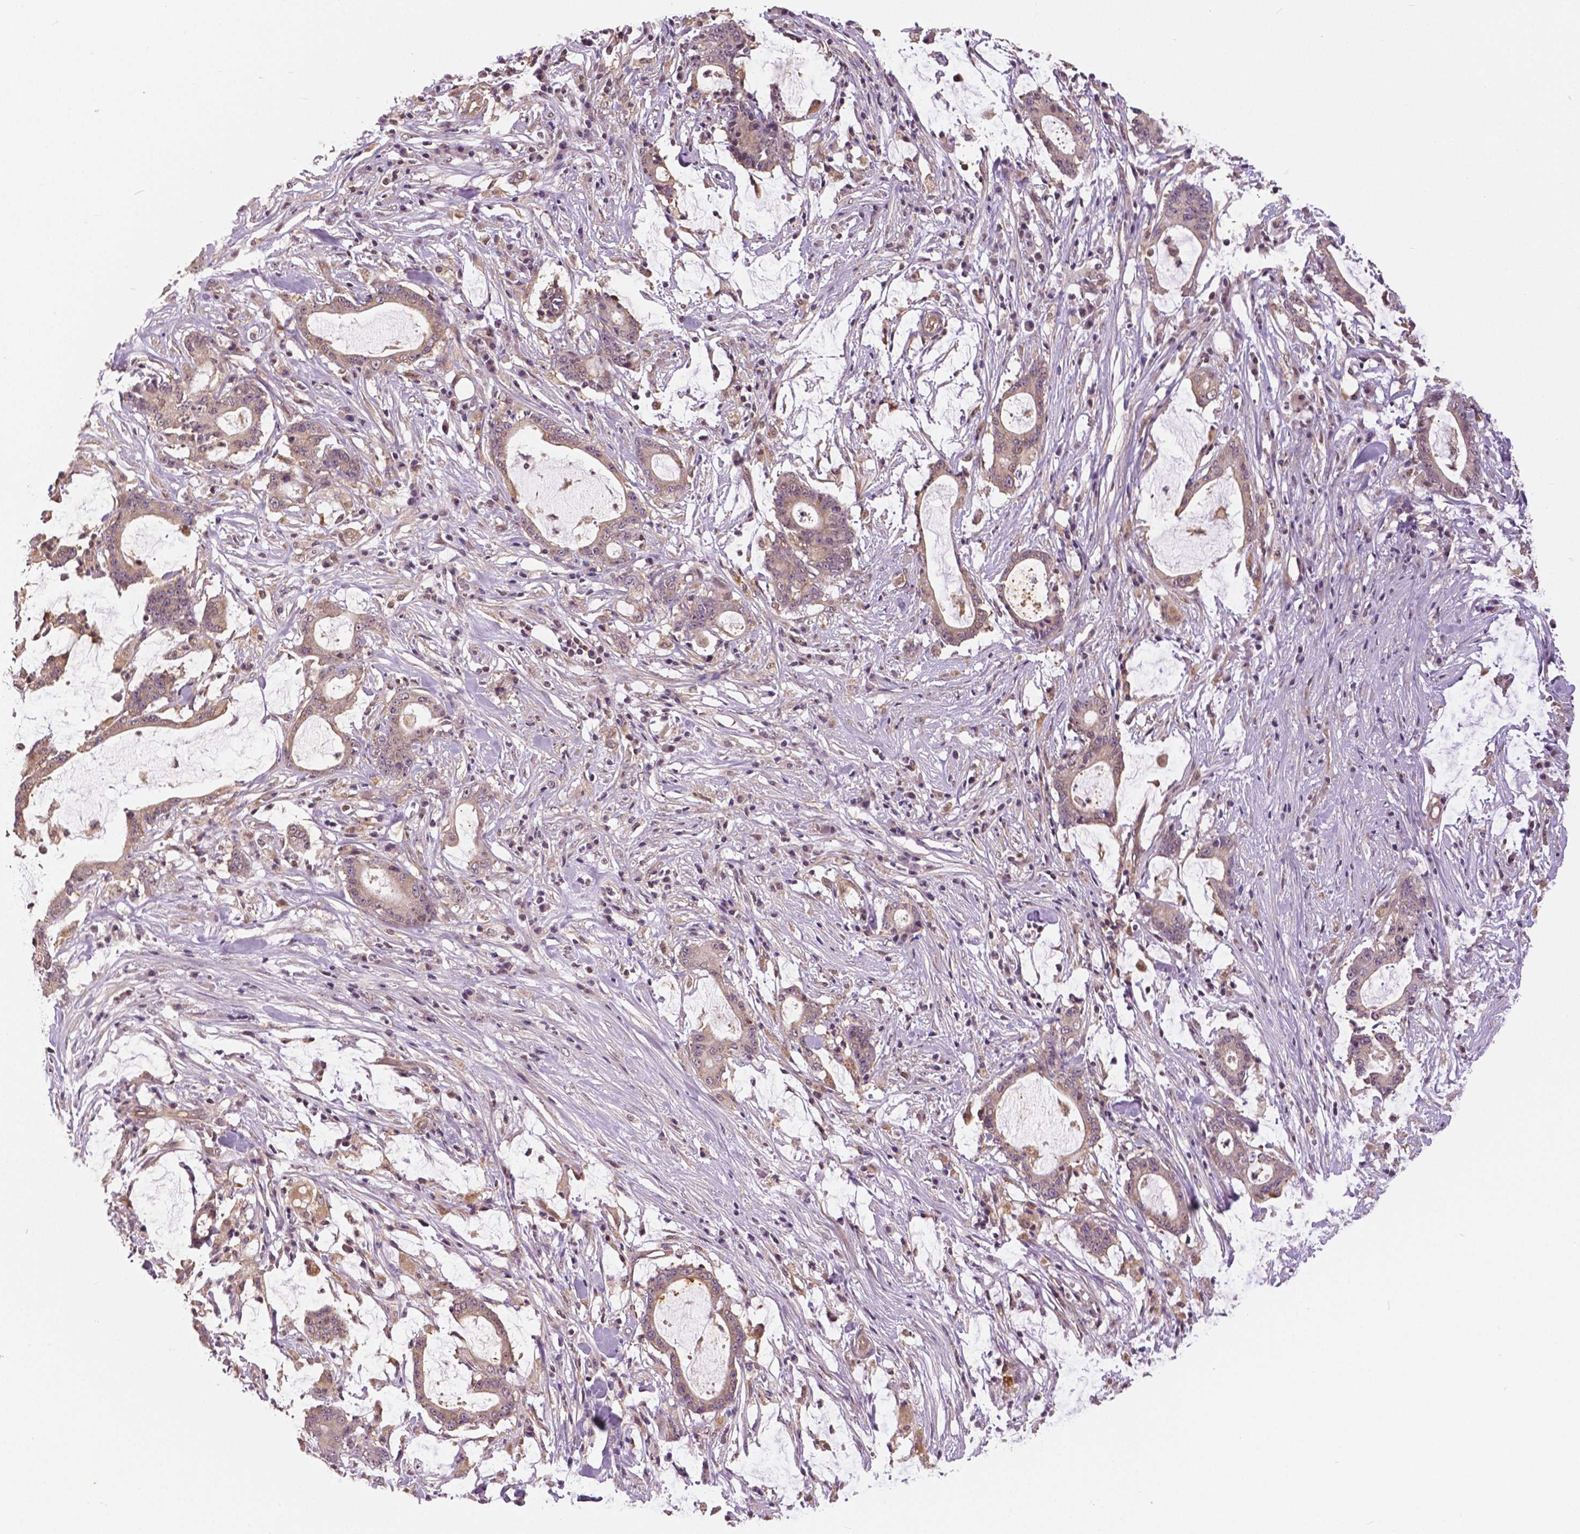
{"staining": {"intensity": "weak", "quantity": "25%-75%", "location": "cytoplasmic/membranous"}, "tissue": "stomach cancer", "cell_type": "Tumor cells", "image_type": "cancer", "snomed": [{"axis": "morphology", "description": "Adenocarcinoma, NOS"}, {"axis": "topography", "description": "Stomach, upper"}], "caption": "Protein positivity by immunohistochemistry (IHC) demonstrates weak cytoplasmic/membranous staining in about 25%-75% of tumor cells in stomach cancer. The staining was performed using DAB, with brown indicating positive protein expression. Nuclei are stained blue with hematoxylin.", "gene": "ANXA13", "patient": {"sex": "male", "age": 68}}